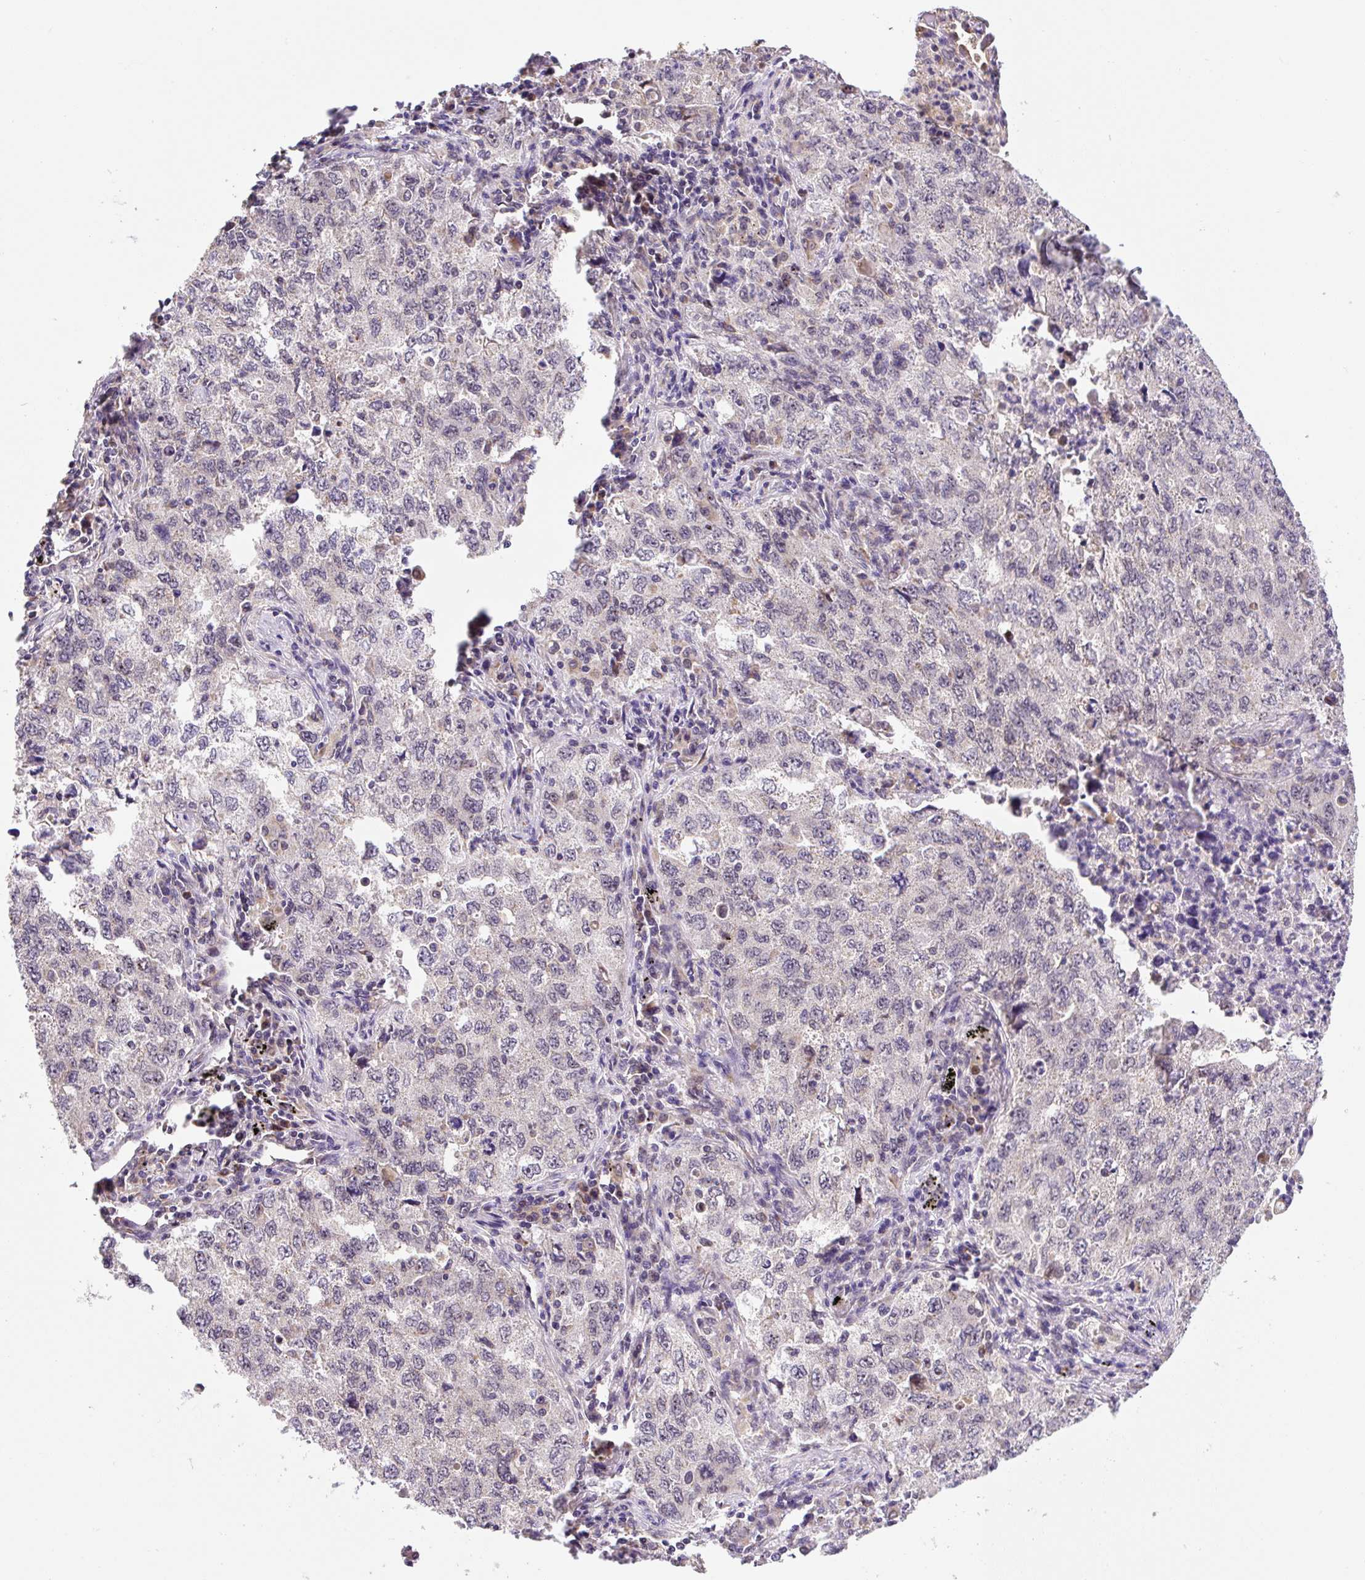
{"staining": {"intensity": "weak", "quantity": "<25%", "location": "cytoplasmic/membranous"}, "tissue": "lung cancer", "cell_type": "Tumor cells", "image_type": "cancer", "snomed": [{"axis": "morphology", "description": "Adenocarcinoma, NOS"}, {"axis": "topography", "description": "Lung"}], "caption": "Human lung cancer (adenocarcinoma) stained for a protein using immunohistochemistry (IHC) exhibits no positivity in tumor cells.", "gene": "MFSD9", "patient": {"sex": "female", "age": 57}}